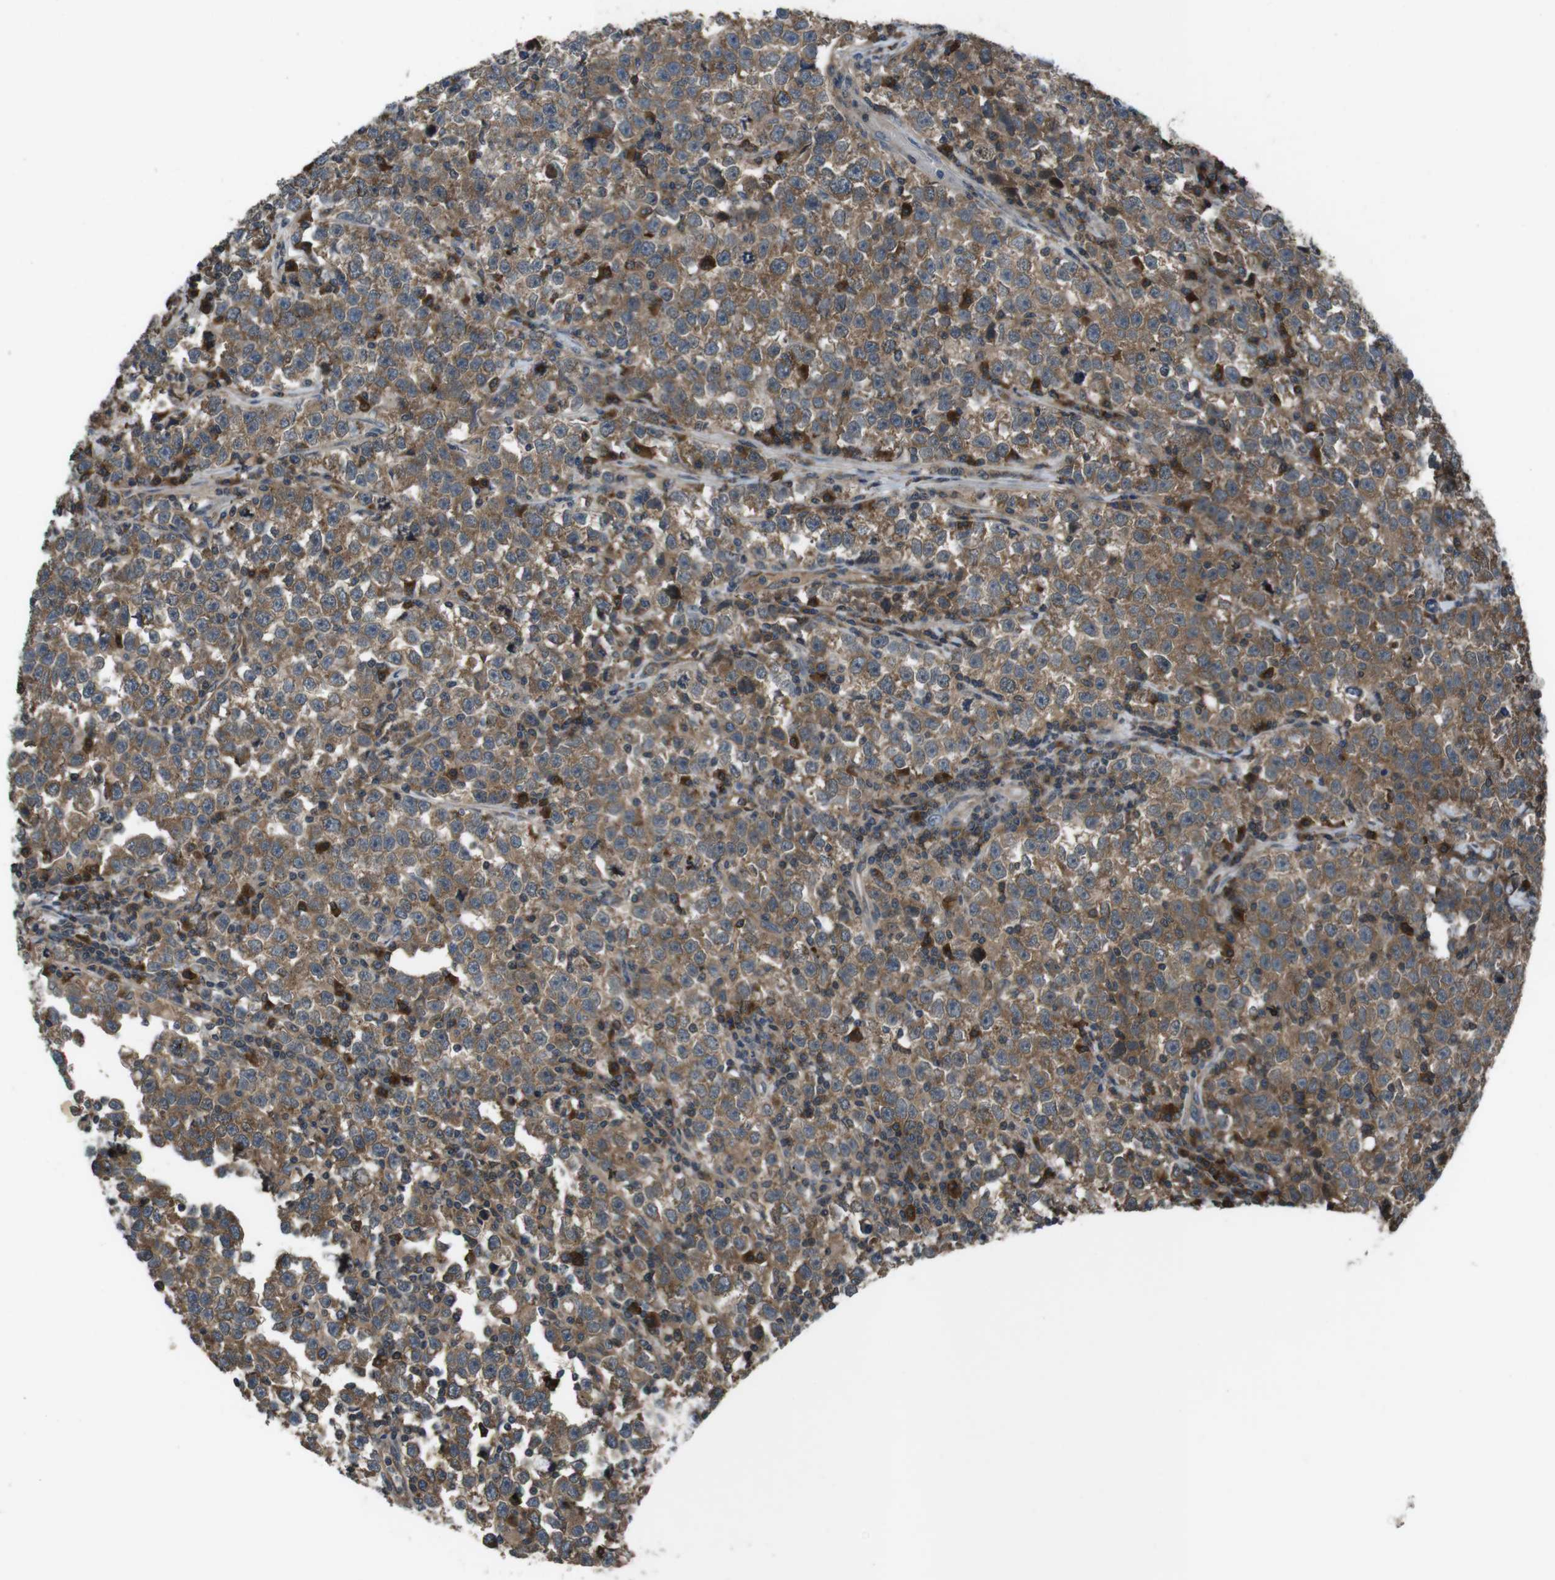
{"staining": {"intensity": "moderate", "quantity": ">75%", "location": "cytoplasmic/membranous"}, "tissue": "testis cancer", "cell_type": "Tumor cells", "image_type": "cancer", "snomed": [{"axis": "morphology", "description": "Seminoma, NOS"}, {"axis": "topography", "description": "Testis"}], "caption": "Immunohistochemistry (IHC) histopathology image of testis cancer (seminoma) stained for a protein (brown), which shows medium levels of moderate cytoplasmic/membranous staining in approximately >75% of tumor cells.", "gene": "SLC22A23", "patient": {"sex": "male", "age": 43}}